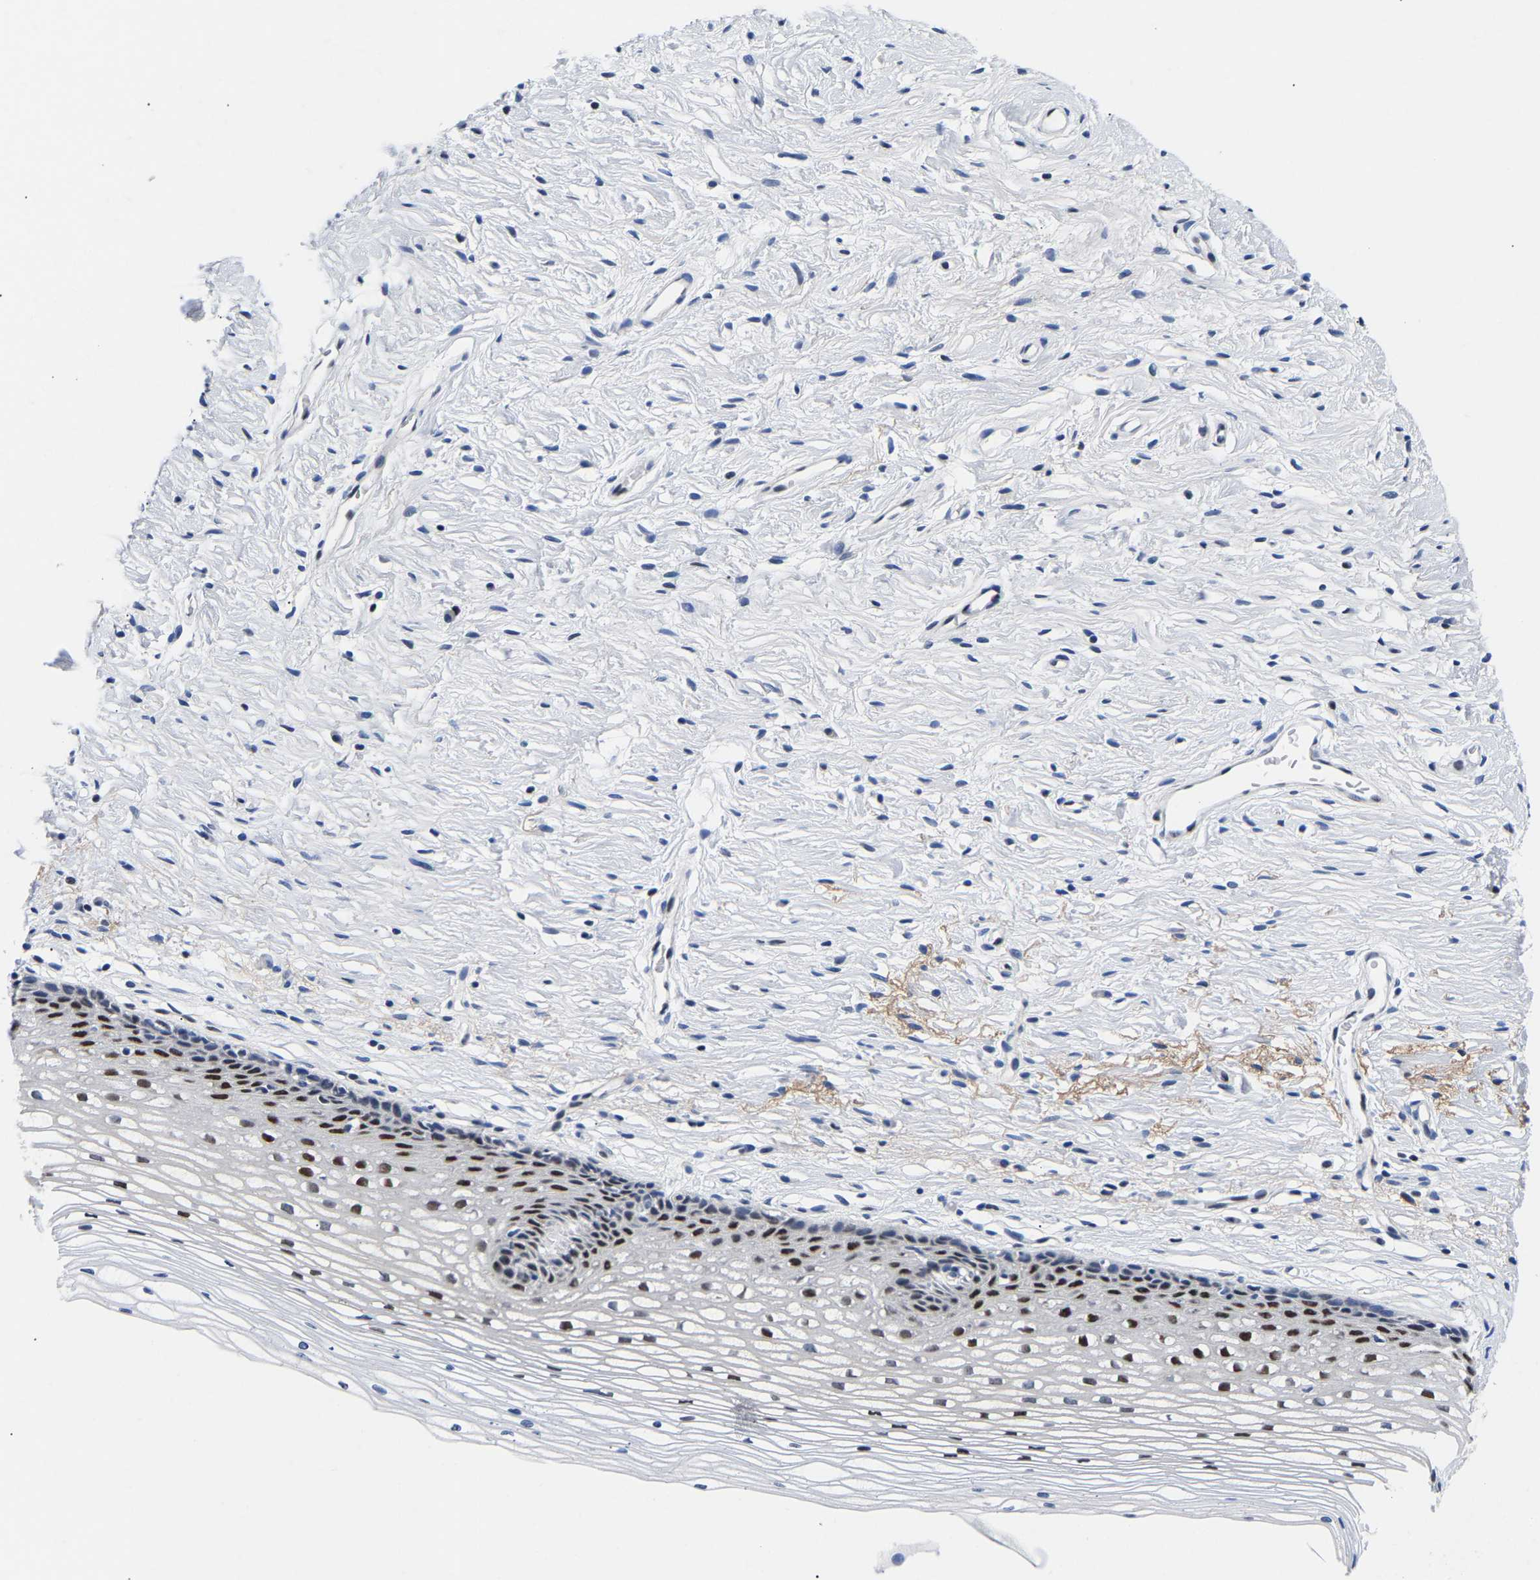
{"staining": {"intensity": "strong", "quantity": "25%-75%", "location": "nuclear"}, "tissue": "cervix", "cell_type": "Squamous epithelial cells", "image_type": "normal", "snomed": [{"axis": "morphology", "description": "Normal tissue, NOS"}, {"axis": "topography", "description": "Cervix"}], "caption": "Immunohistochemical staining of benign human cervix reveals 25%-75% levels of strong nuclear protein staining in approximately 25%-75% of squamous epithelial cells.", "gene": "PTRHD1", "patient": {"sex": "female", "age": 77}}